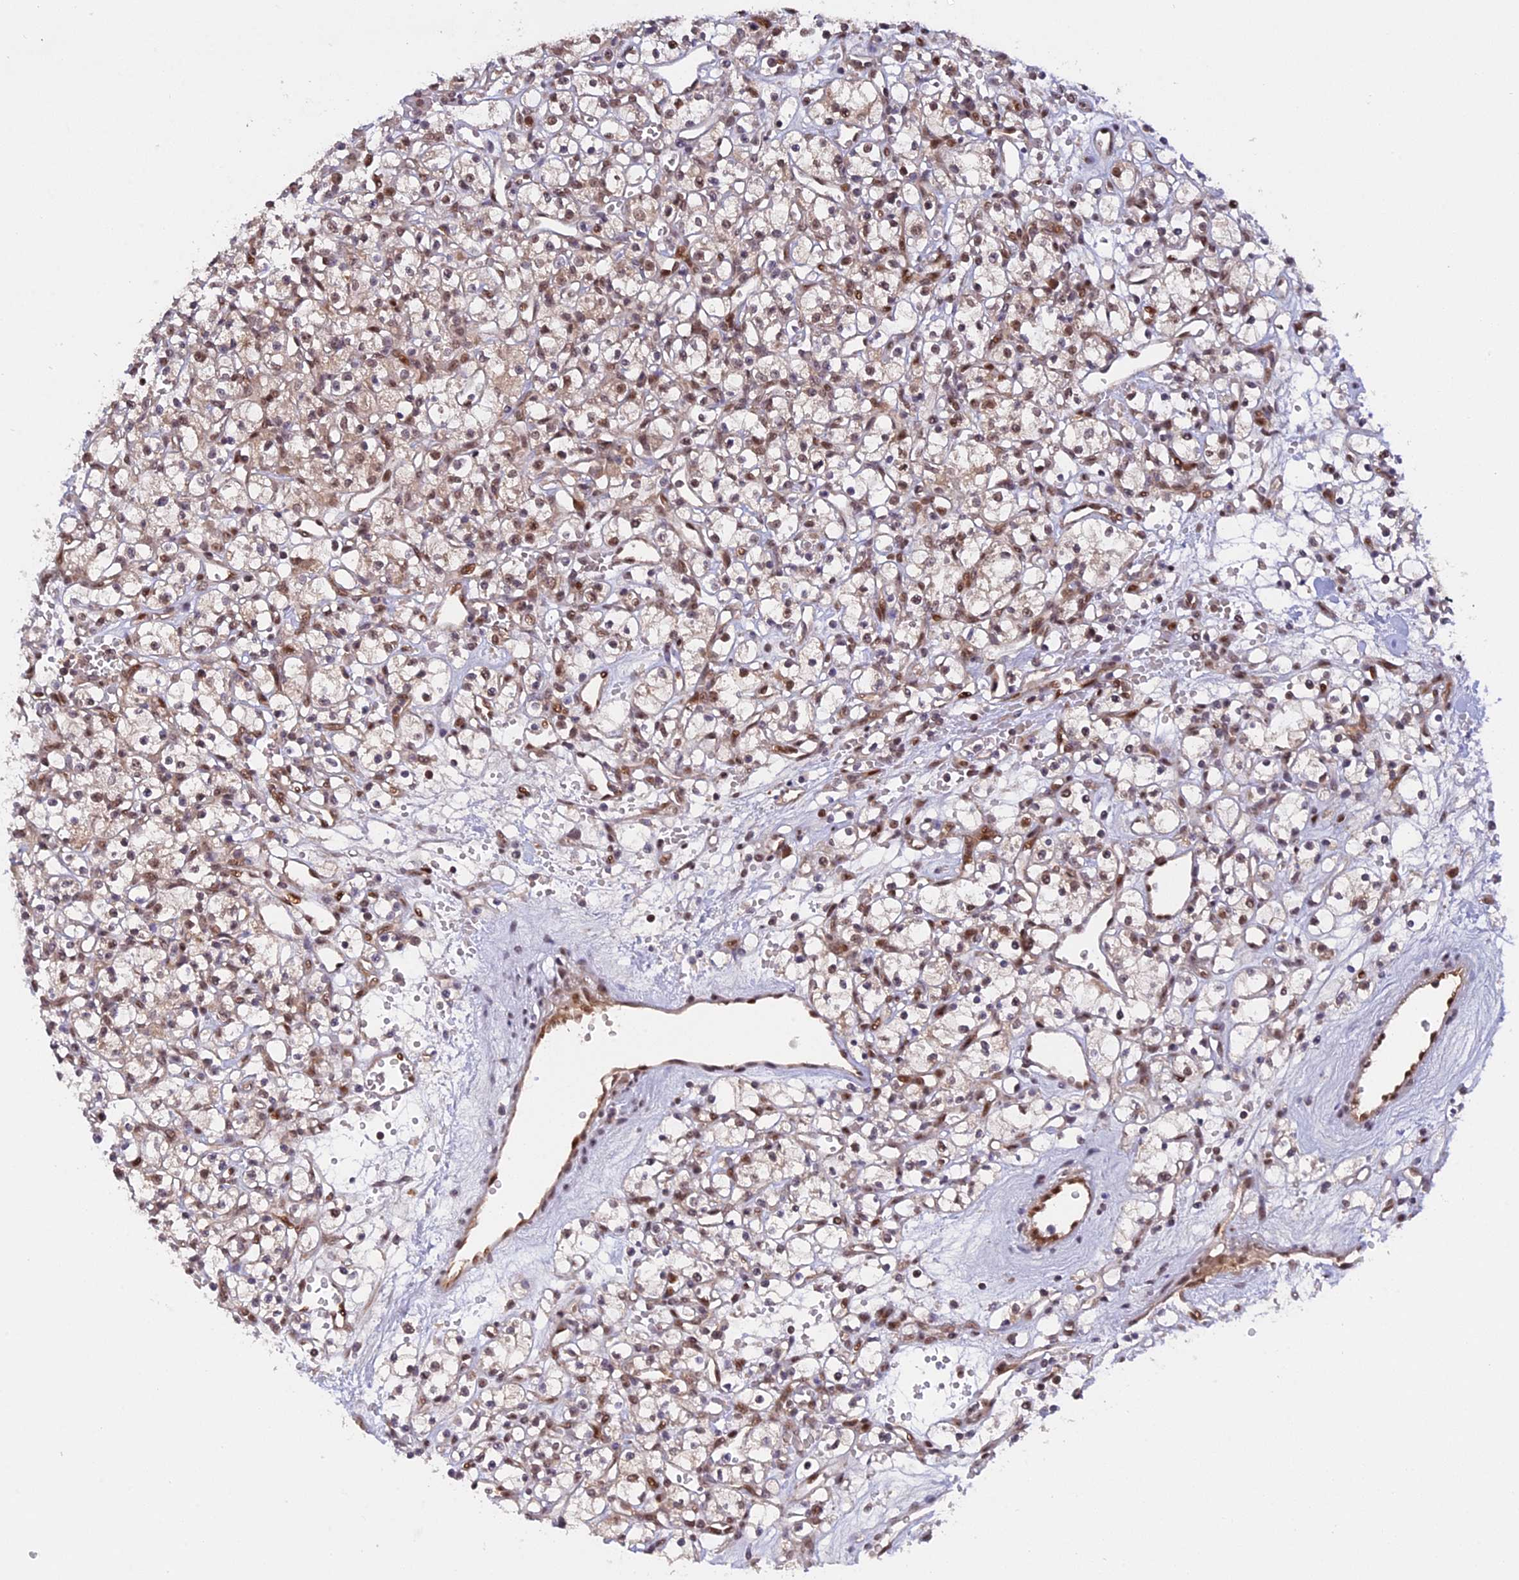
{"staining": {"intensity": "moderate", "quantity": "25%-75%", "location": "nuclear"}, "tissue": "renal cancer", "cell_type": "Tumor cells", "image_type": "cancer", "snomed": [{"axis": "morphology", "description": "Adenocarcinoma, NOS"}, {"axis": "topography", "description": "Kidney"}], "caption": "Immunohistochemistry image of human adenocarcinoma (renal) stained for a protein (brown), which exhibits medium levels of moderate nuclear positivity in about 25%-75% of tumor cells.", "gene": "ZNF428", "patient": {"sex": "female", "age": 59}}